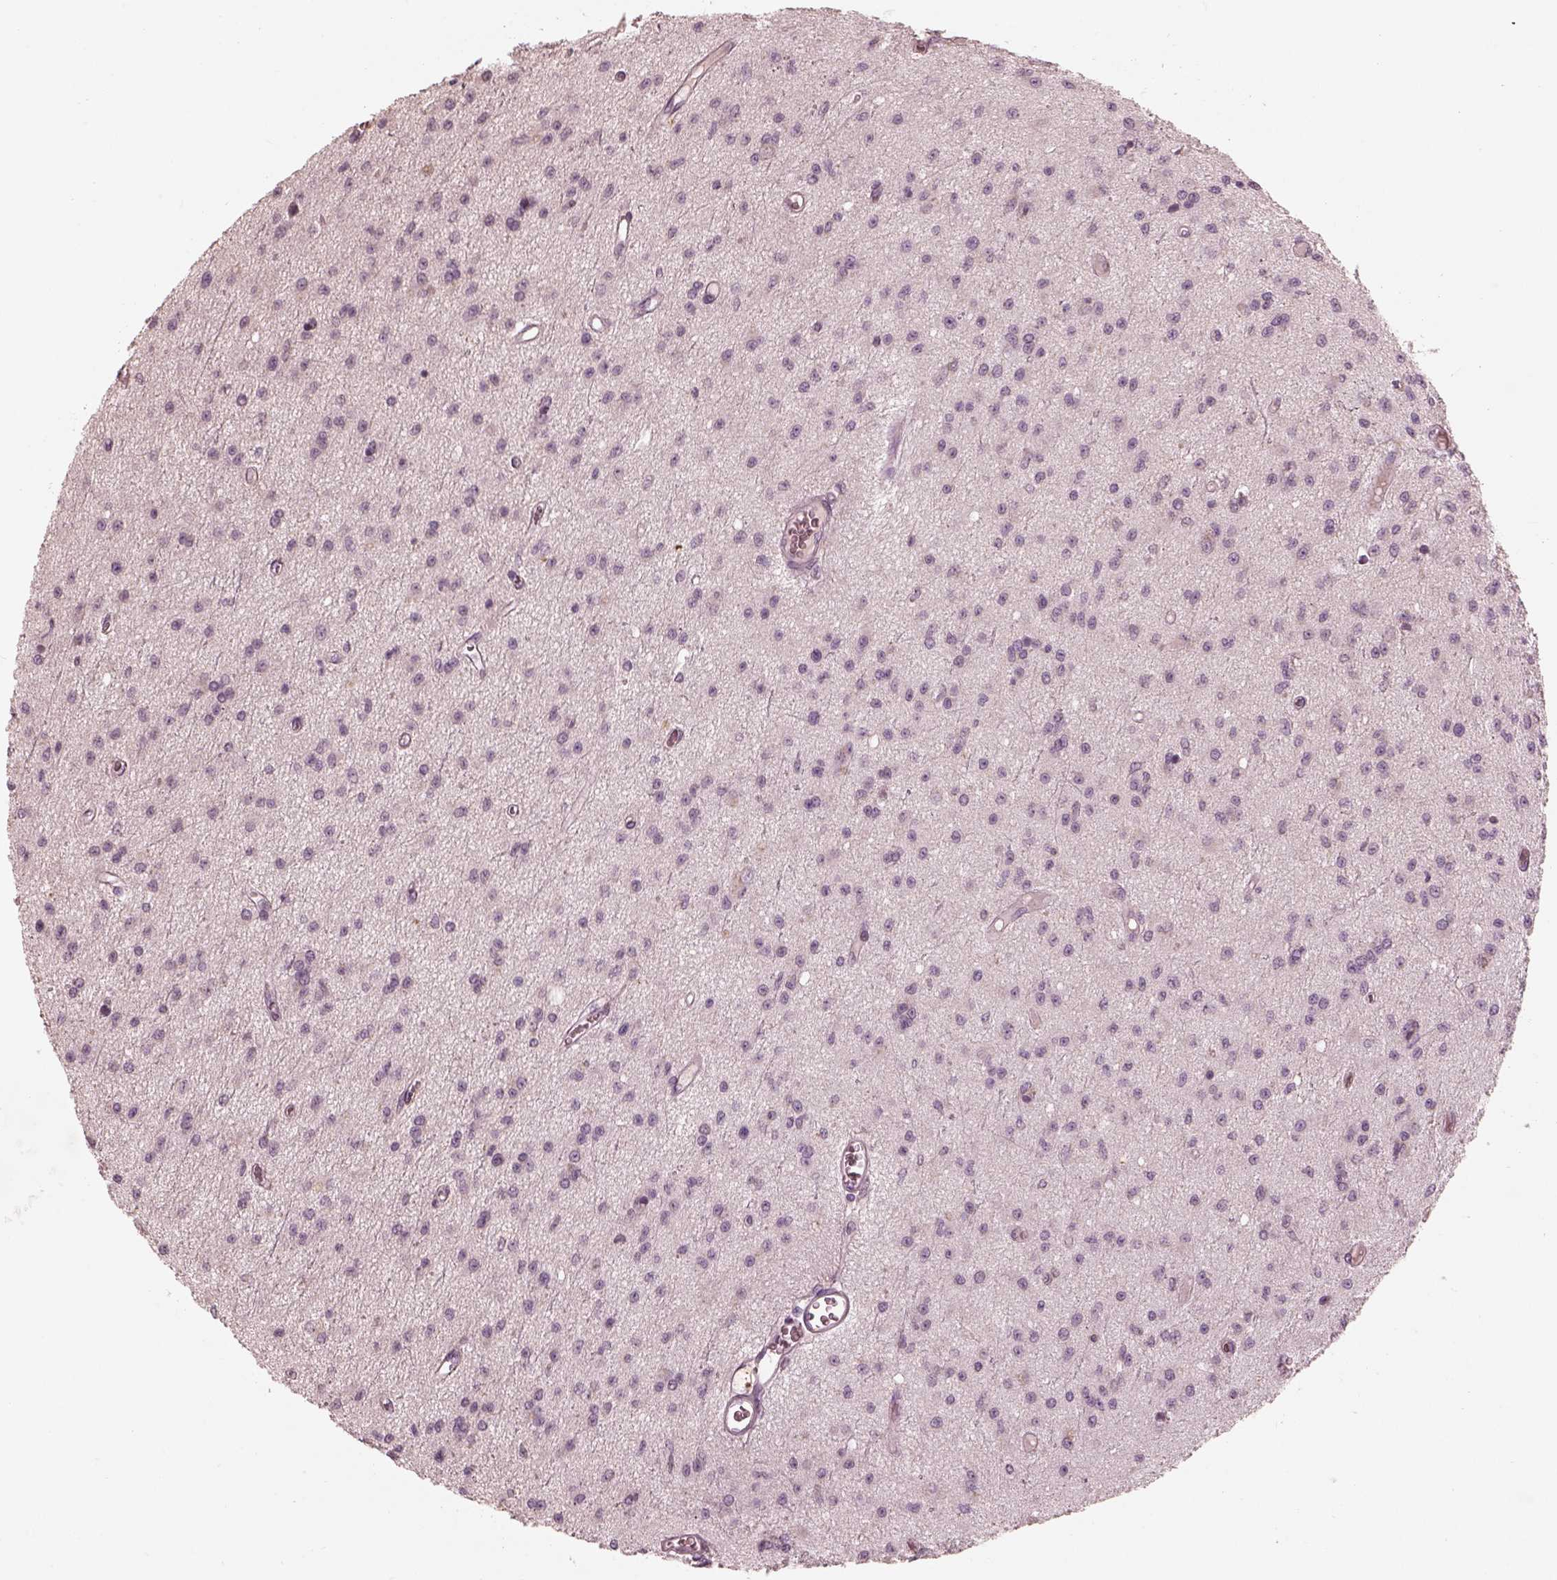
{"staining": {"intensity": "negative", "quantity": "none", "location": "none"}, "tissue": "glioma", "cell_type": "Tumor cells", "image_type": "cancer", "snomed": [{"axis": "morphology", "description": "Glioma, malignant, Low grade"}, {"axis": "topography", "description": "Brain"}], "caption": "This micrograph is of glioma stained with immunohistochemistry to label a protein in brown with the nuclei are counter-stained blue. There is no expression in tumor cells.", "gene": "ANKLE1", "patient": {"sex": "female", "age": 45}}